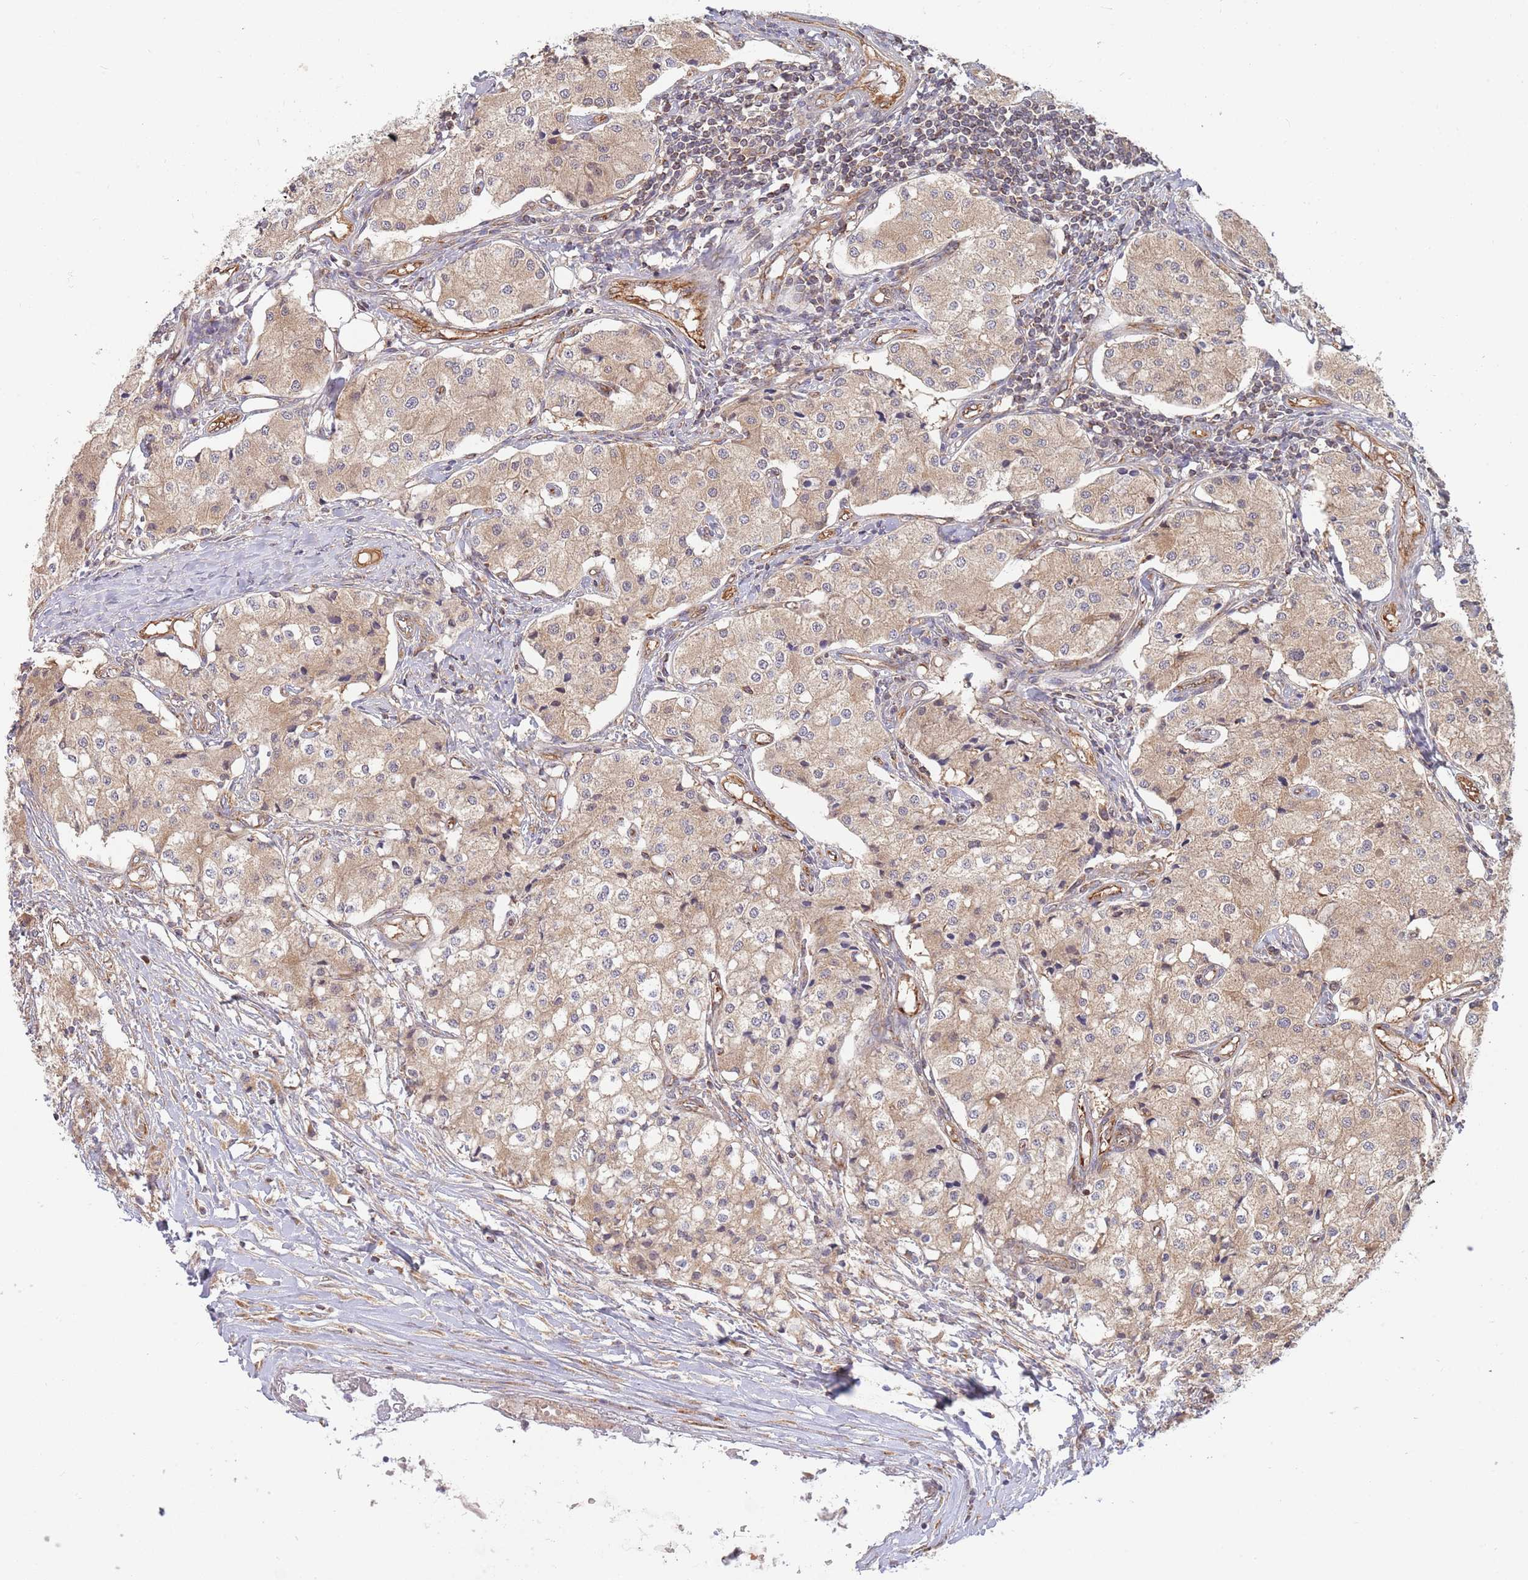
{"staining": {"intensity": "weak", "quantity": "25%-75%", "location": "cytoplasmic/membranous"}, "tissue": "carcinoid", "cell_type": "Tumor cells", "image_type": "cancer", "snomed": [{"axis": "morphology", "description": "Carcinoid, malignant, NOS"}, {"axis": "topography", "description": "Colon"}], "caption": "Protein staining exhibits weak cytoplasmic/membranous expression in about 25%-75% of tumor cells in carcinoid.", "gene": "GUK1", "patient": {"sex": "female", "age": 52}}